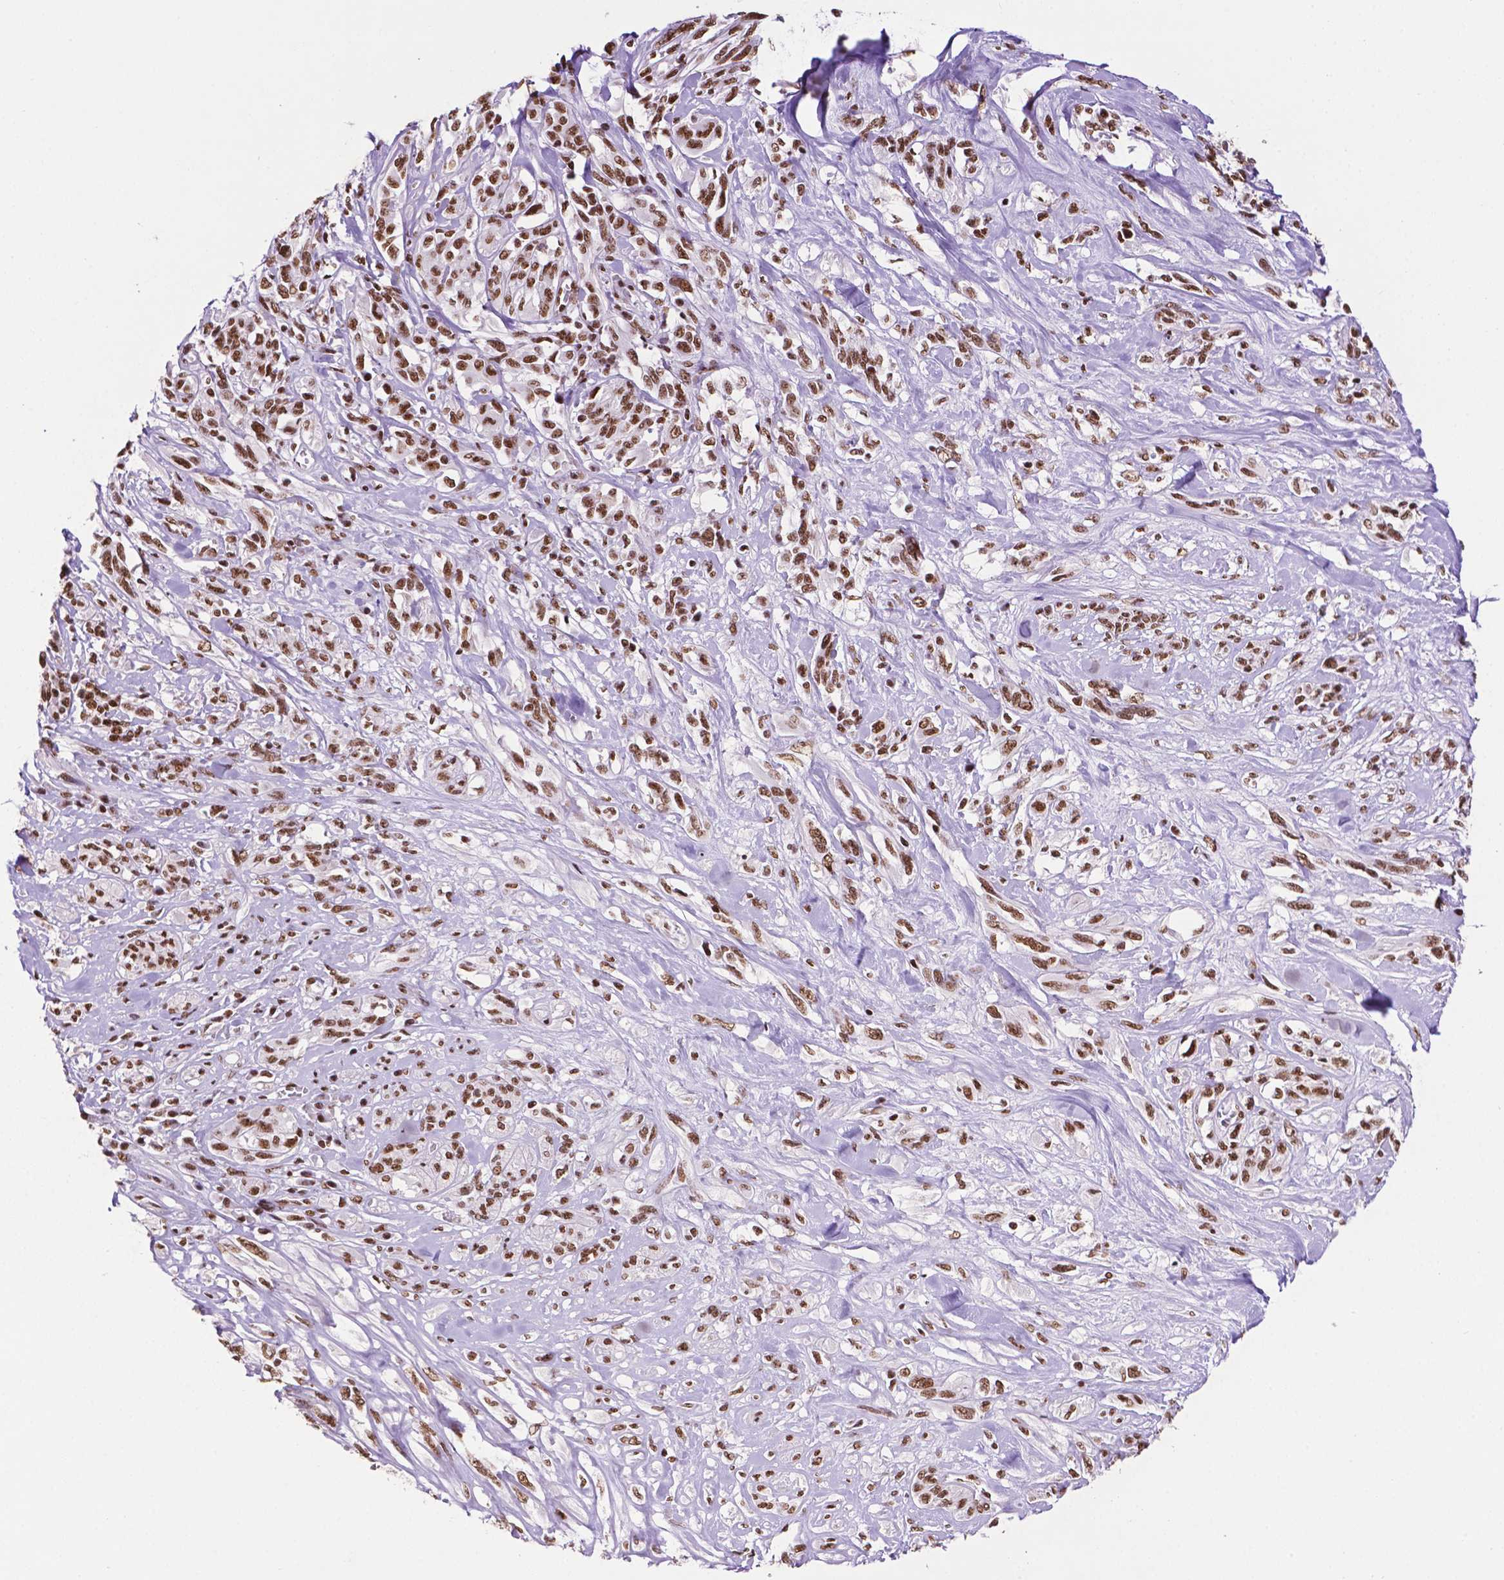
{"staining": {"intensity": "strong", "quantity": ">75%", "location": "nuclear"}, "tissue": "melanoma", "cell_type": "Tumor cells", "image_type": "cancer", "snomed": [{"axis": "morphology", "description": "Malignant melanoma, NOS"}, {"axis": "topography", "description": "Skin"}], "caption": "Strong nuclear protein positivity is seen in about >75% of tumor cells in melanoma. (DAB (3,3'-diaminobenzidine) = brown stain, brightfield microscopy at high magnification).", "gene": "CCAR2", "patient": {"sex": "female", "age": 91}}